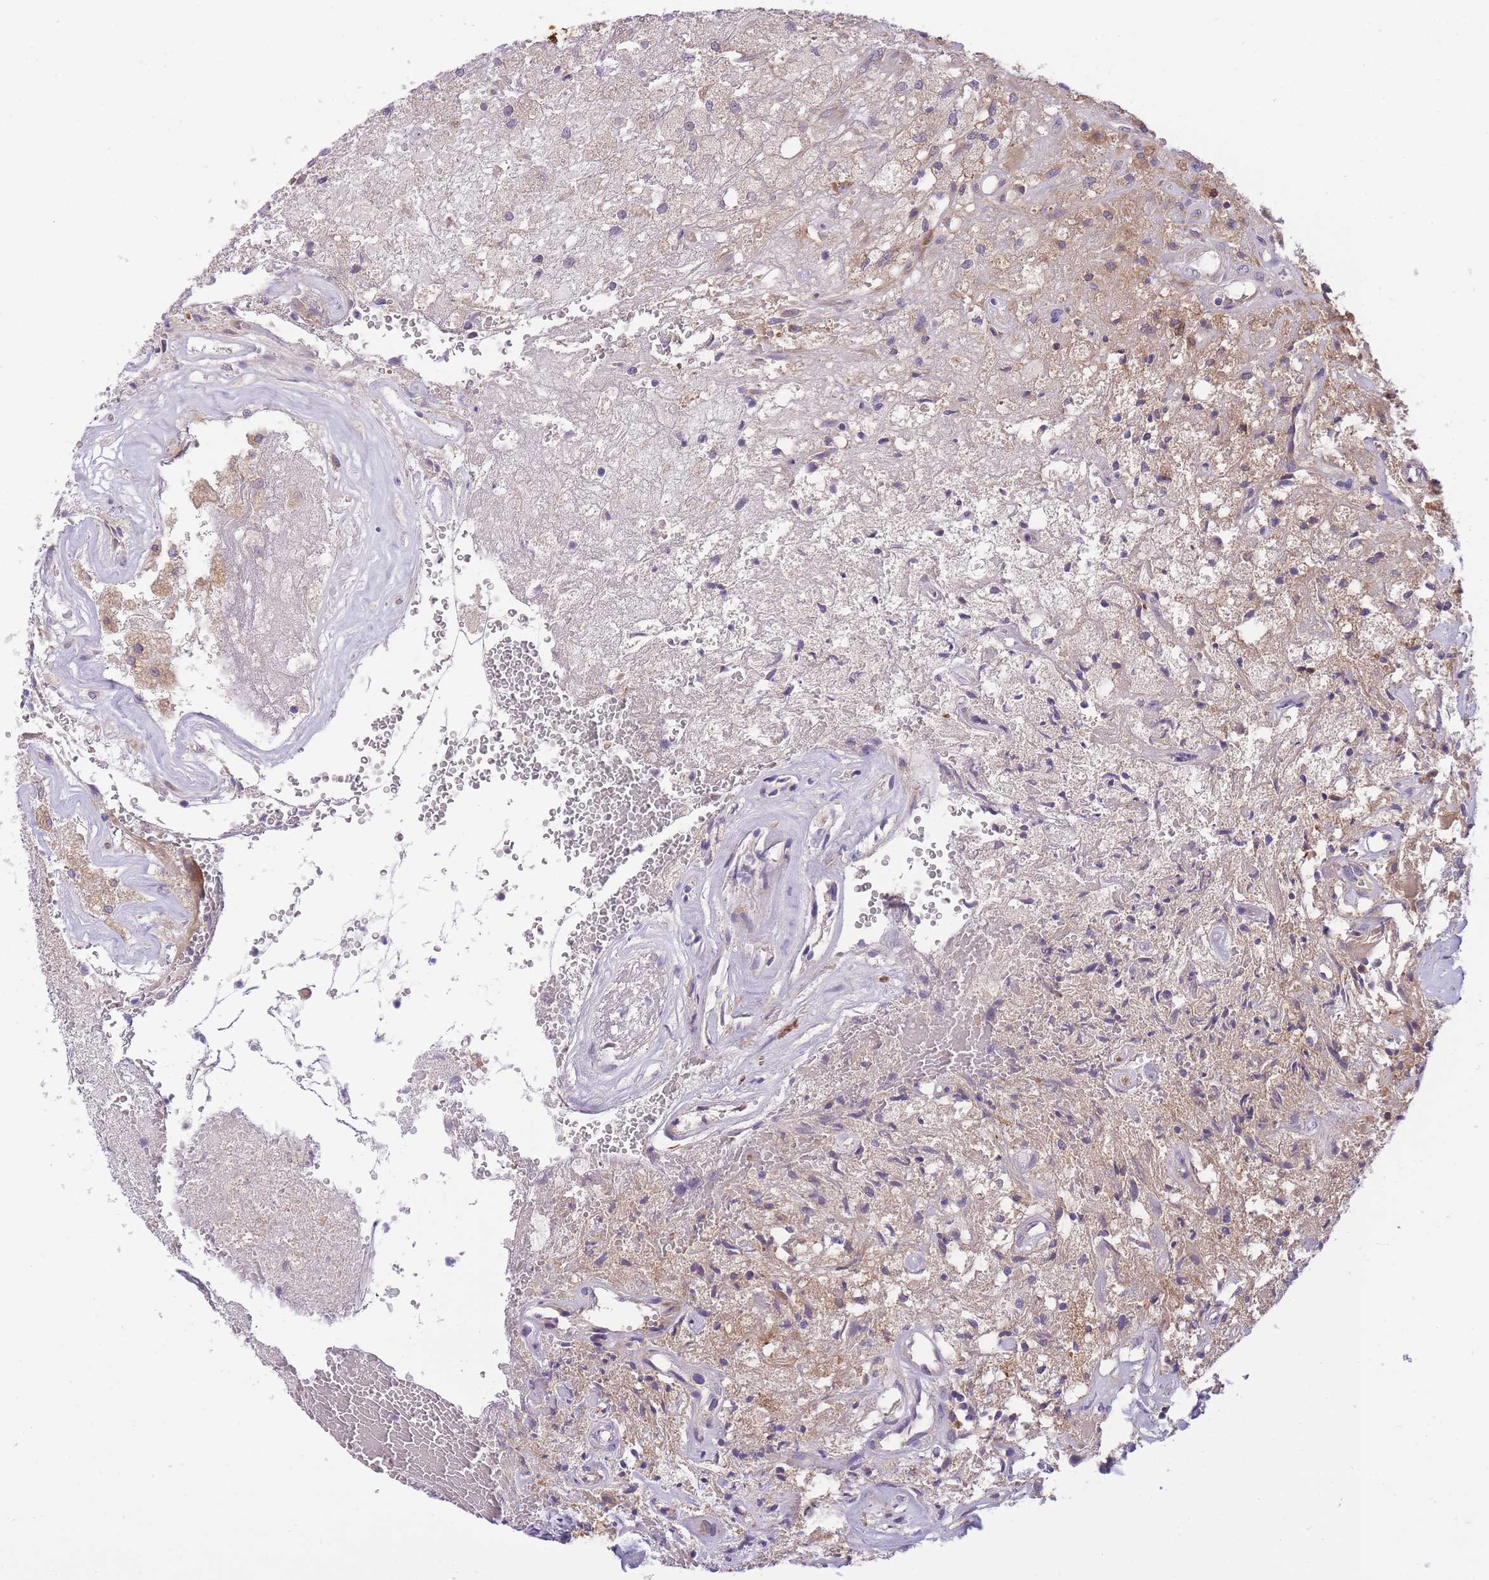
{"staining": {"intensity": "negative", "quantity": "none", "location": "none"}, "tissue": "glioma", "cell_type": "Tumor cells", "image_type": "cancer", "snomed": [{"axis": "morphology", "description": "Glioma, malignant, High grade"}, {"axis": "topography", "description": "Brain"}], "caption": "Glioma was stained to show a protein in brown. There is no significant positivity in tumor cells.", "gene": "CRYGN", "patient": {"sex": "male", "age": 56}}